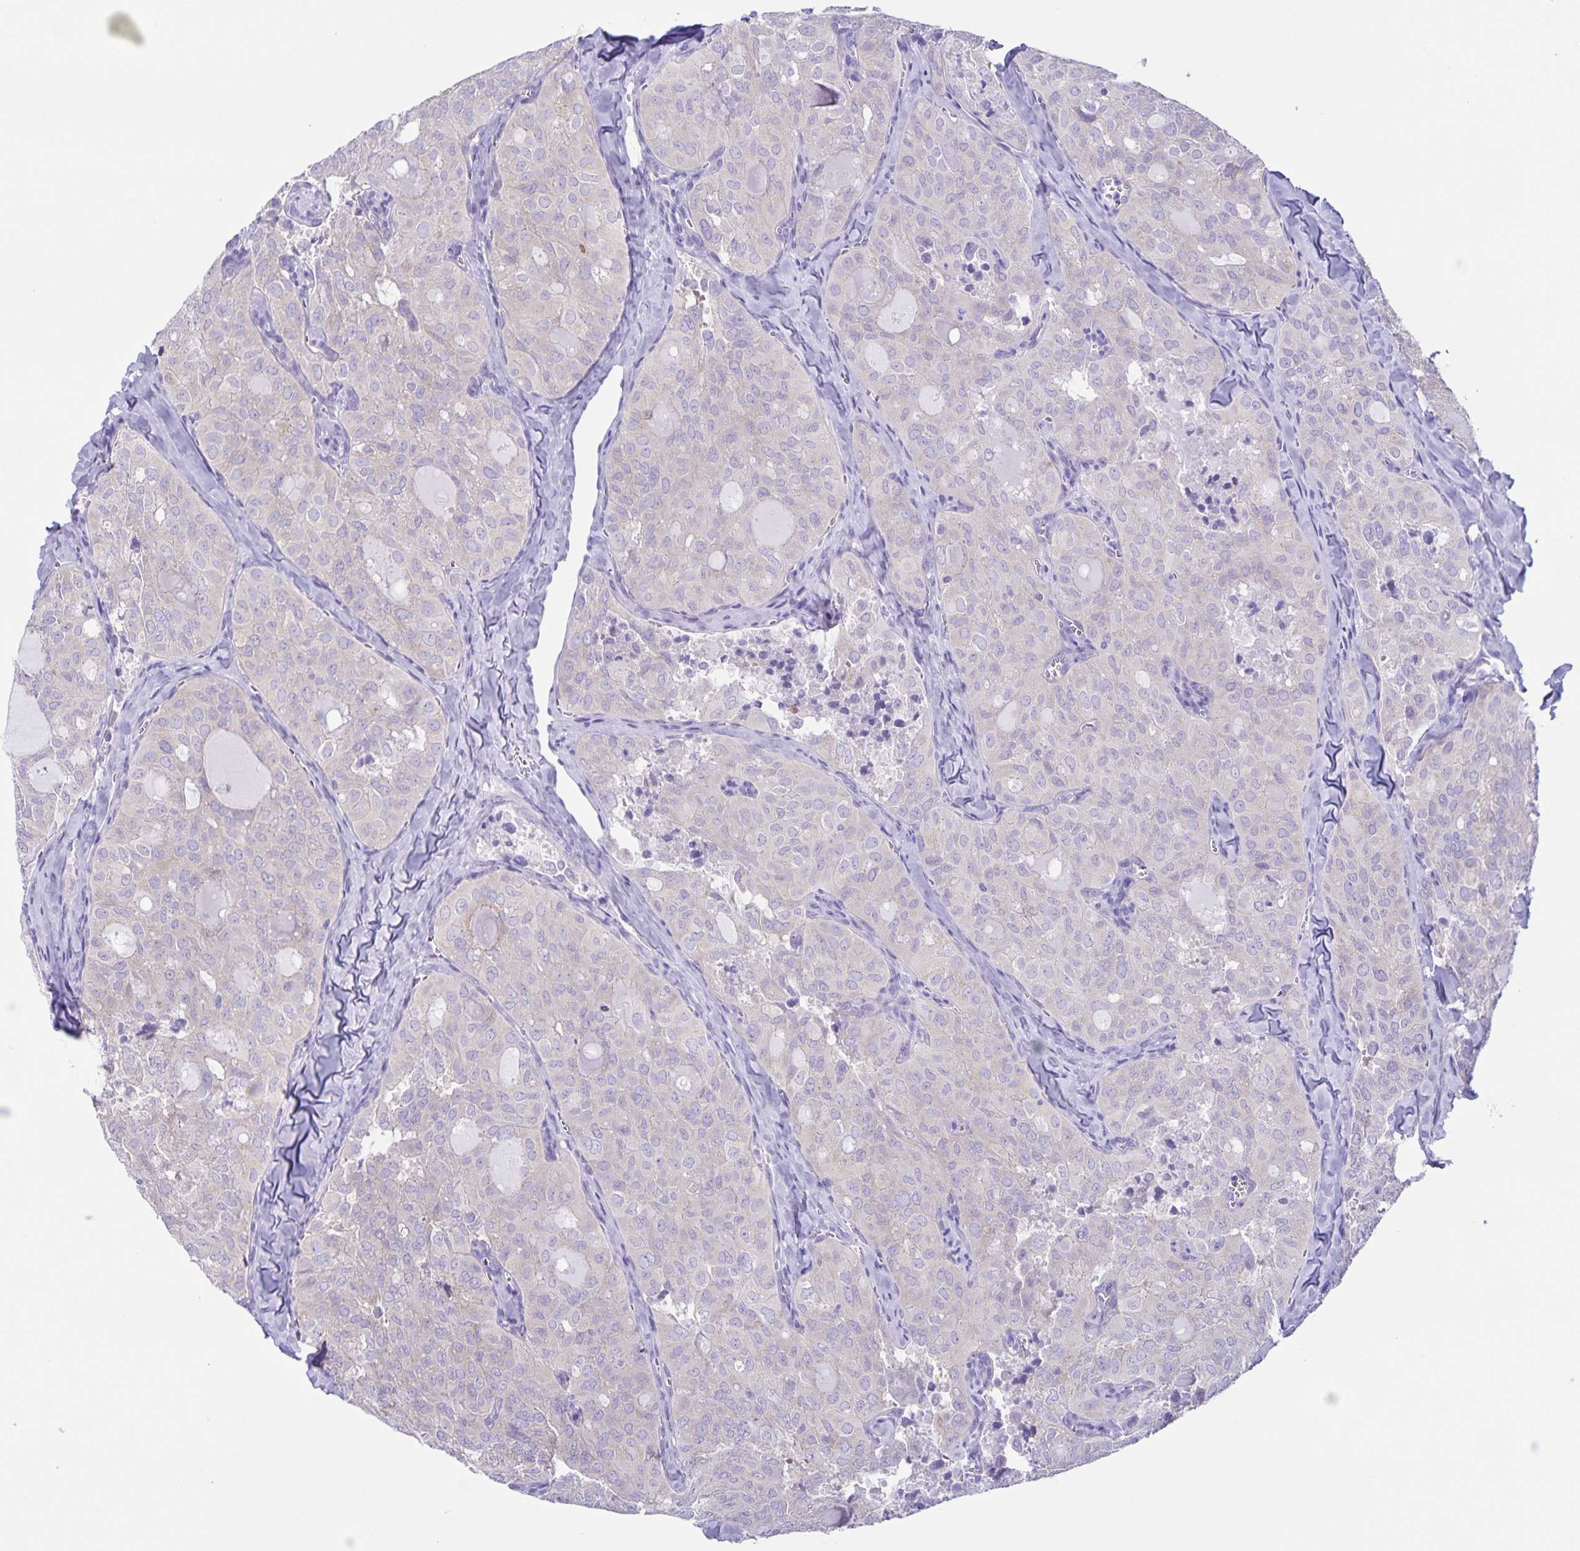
{"staining": {"intensity": "negative", "quantity": "none", "location": "none"}, "tissue": "thyroid cancer", "cell_type": "Tumor cells", "image_type": "cancer", "snomed": [{"axis": "morphology", "description": "Follicular adenoma carcinoma, NOS"}, {"axis": "topography", "description": "Thyroid gland"}], "caption": "IHC histopathology image of follicular adenoma carcinoma (thyroid) stained for a protein (brown), which displays no positivity in tumor cells. (DAB immunohistochemistry (IHC) visualized using brightfield microscopy, high magnification).", "gene": "CAPSL", "patient": {"sex": "male", "age": 75}}